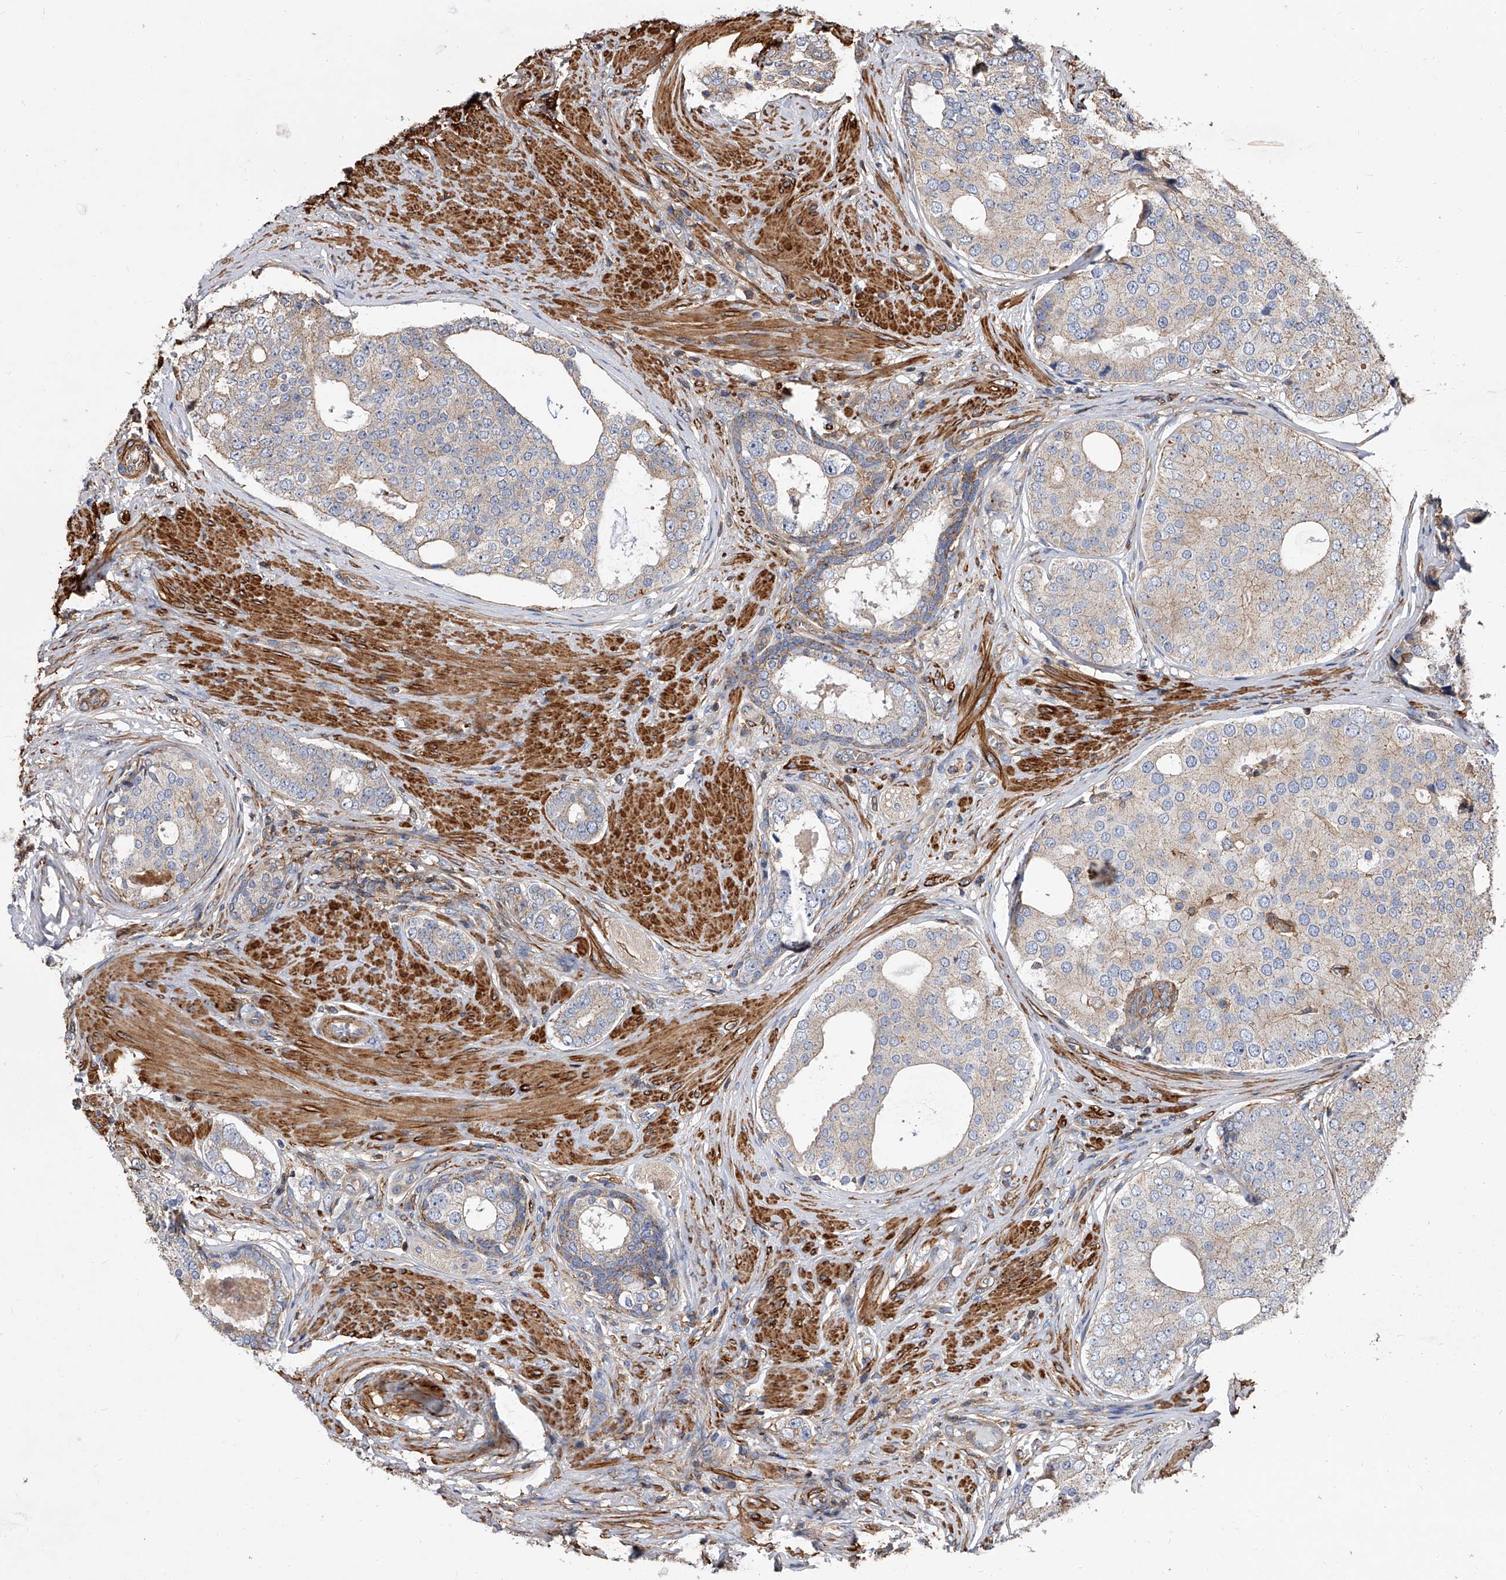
{"staining": {"intensity": "weak", "quantity": "<25%", "location": "cytoplasmic/membranous"}, "tissue": "prostate cancer", "cell_type": "Tumor cells", "image_type": "cancer", "snomed": [{"axis": "morphology", "description": "Adenocarcinoma, High grade"}, {"axis": "topography", "description": "Prostate"}], "caption": "High magnification brightfield microscopy of adenocarcinoma (high-grade) (prostate) stained with DAB (3,3'-diaminobenzidine) (brown) and counterstained with hematoxylin (blue): tumor cells show no significant staining. Brightfield microscopy of immunohistochemistry (IHC) stained with DAB (3,3'-diaminobenzidine) (brown) and hematoxylin (blue), captured at high magnification.", "gene": "PISD", "patient": {"sex": "male", "age": 56}}